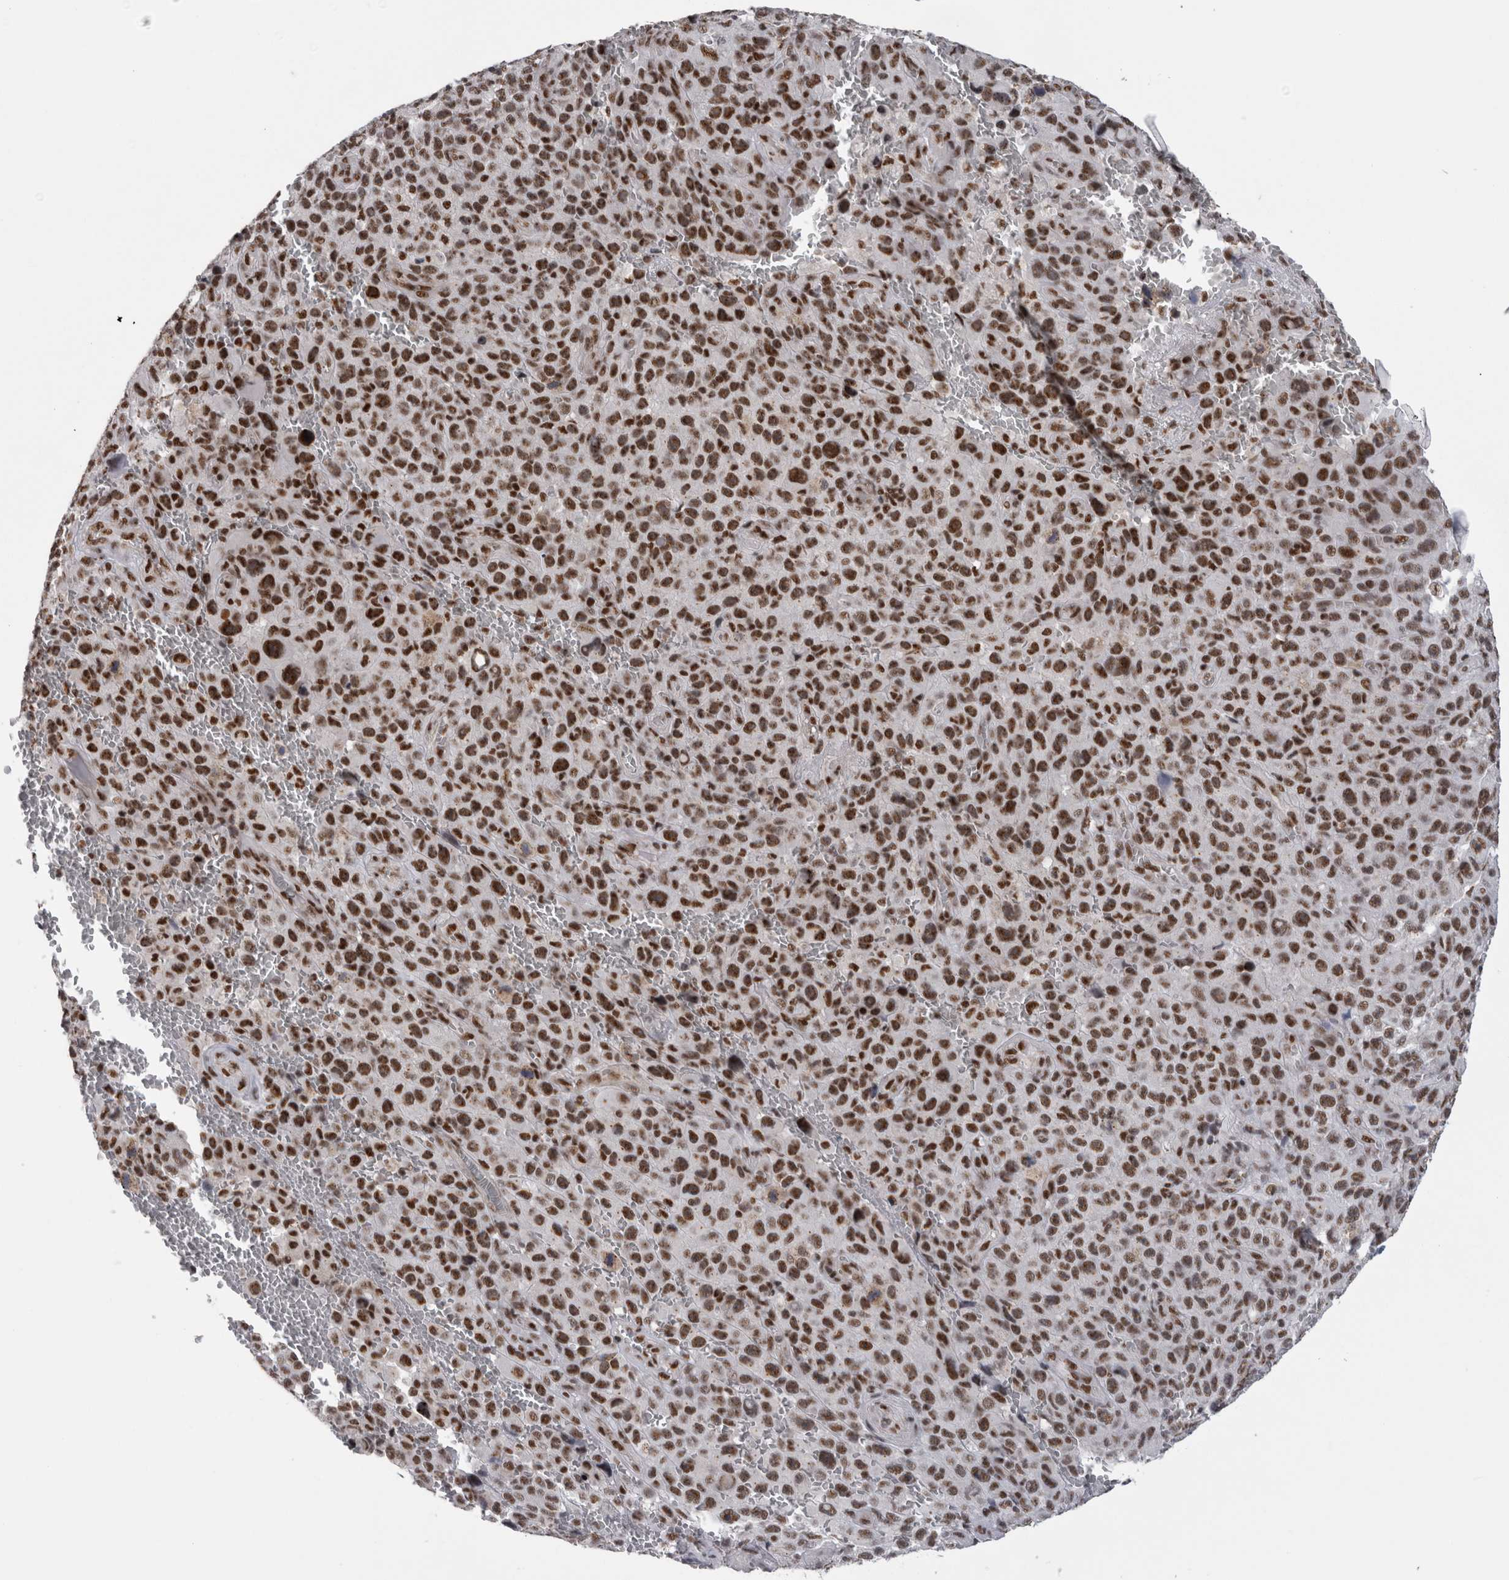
{"staining": {"intensity": "strong", "quantity": ">75%", "location": "nuclear"}, "tissue": "melanoma", "cell_type": "Tumor cells", "image_type": "cancer", "snomed": [{"axis": "morphology", "description": "Malignant melanoma, NOS"}, {"axis": "topography", "description": "Skin"}], "caption": "Tumor cells demonstrate high levels of strong nuclear staining in about >75% of cells in malignant melanoma. The protein is shown in brown color, while the nuclei are stained blue.", "gene": "CDK11A", "patient": {"sex": "female", "age": 82}}